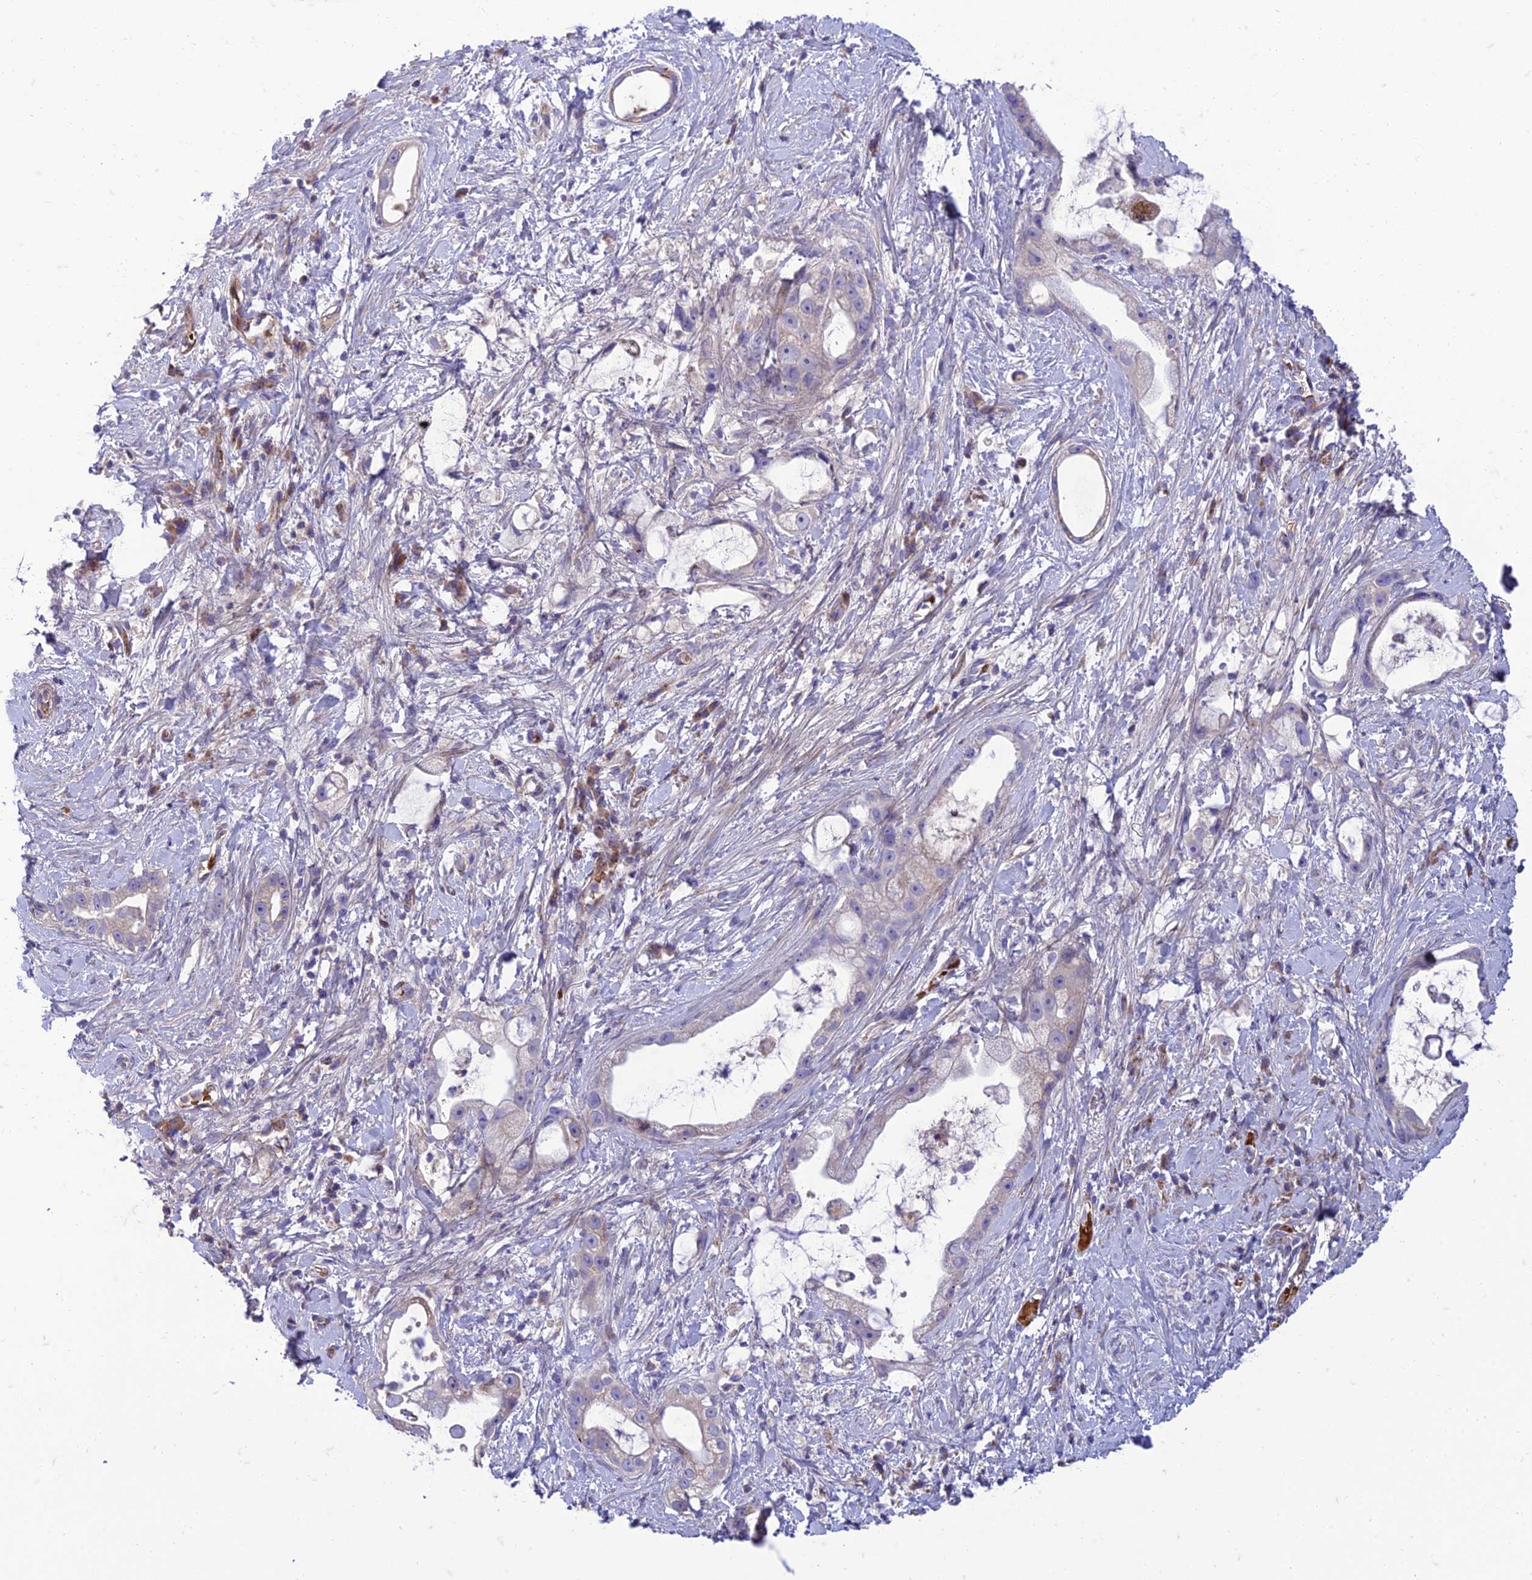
{"staining": {"intensity": "negative", "quantity": "none", "location": "none"}, "tissue": "stomach cancer", "cell_type": "Tumor cells", "image_type": "cancer", "snomed": [{"axis": "morphology", "description": "Adenocarcinoma, NOS"}, {"axis": "topography", "description": "Stomach"}], "caption": "Adenocarcinoma (stomach) stained for a protein using immunohistochemistry shows no positivity tumor cells.", "gene": "SEL1L3", "patient": {"sex": "male", "age": 55}}